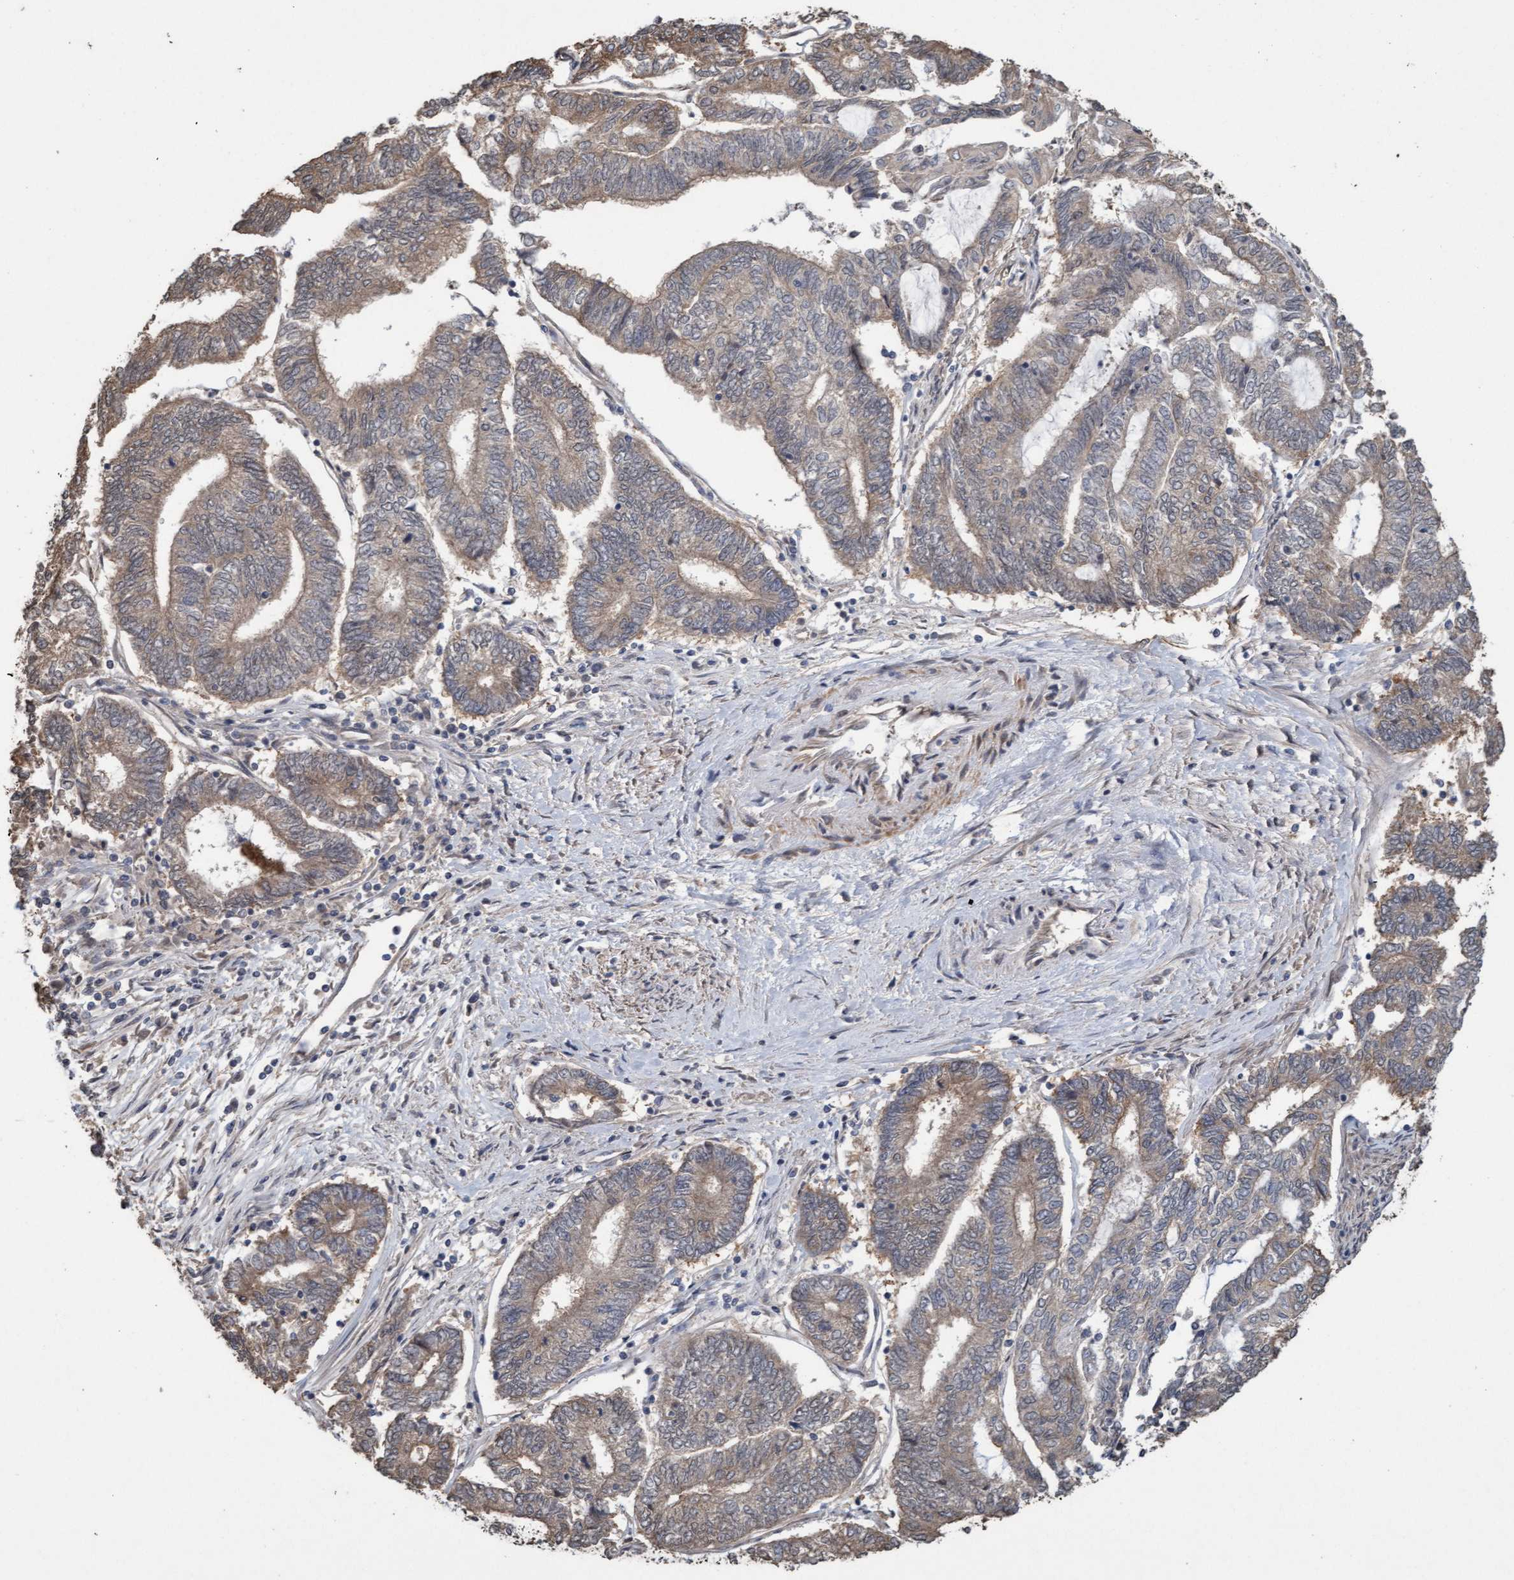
{"staining": {"intensity": "weak", "quantity": "25%-75%", "location": "cytoplasmic/membranous"}, "tissue": "endometrial cancer", "cell_type": "Tumor cells", "image_type": "cancer", "snomed": [{"axis": "morphology", "description": "Adenocarcinoma, NOS"}, {"axis": "topography", "description": "Uterus"}, {"axis": "topography", "description": "Endometrium"}], "caption": "Immunohistochemical staining of human adenocarcinoma (endometrial) exhibits low levels of weak cytoplasmic/membranous protein positivity in approximately 25%-75% of tumor cells.", "gene": "CDC42EP4", "patient": {"sex": "female", "age": 70}}